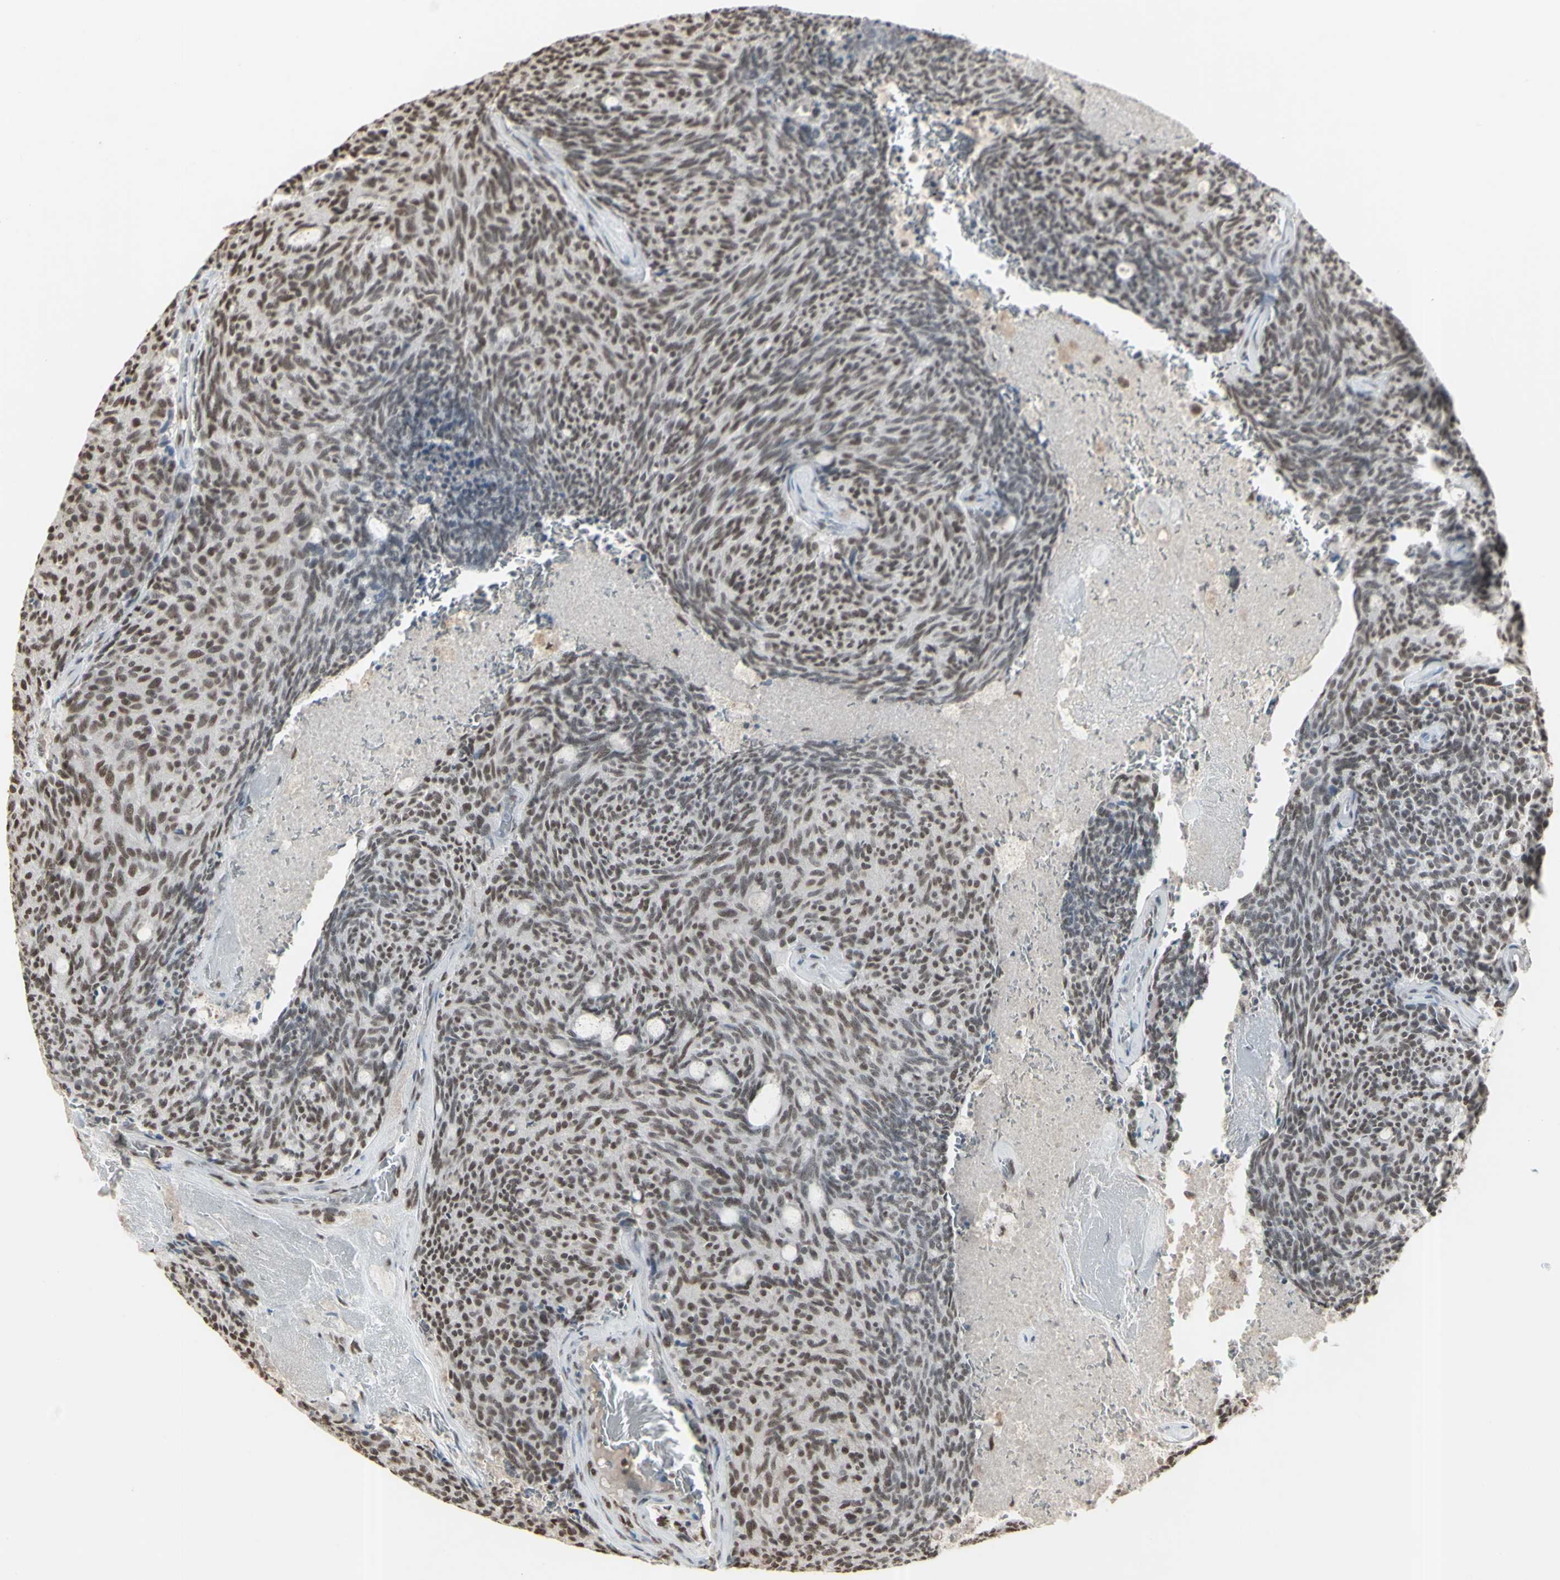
{"staining": {"intensity": "moderate", "quantity": ">75%", "location": "nuclear"}, "tissue": "carcinoid", "cell_type": "Tumor cells", "image_type": "cancer", "snomed": [{"axis": "morphology", "description": "Carcinoid, malignant, NOS"}, {"axis": "topography", "description": "Pancreas"}], "caption": "The image displays immunohistochemical staining of carcinoid. There is moderate nuclear expression is identified in about >75% of tumor cells.", "gene": "TRIM28", "patient": {"sex": "female", "age": 54}}